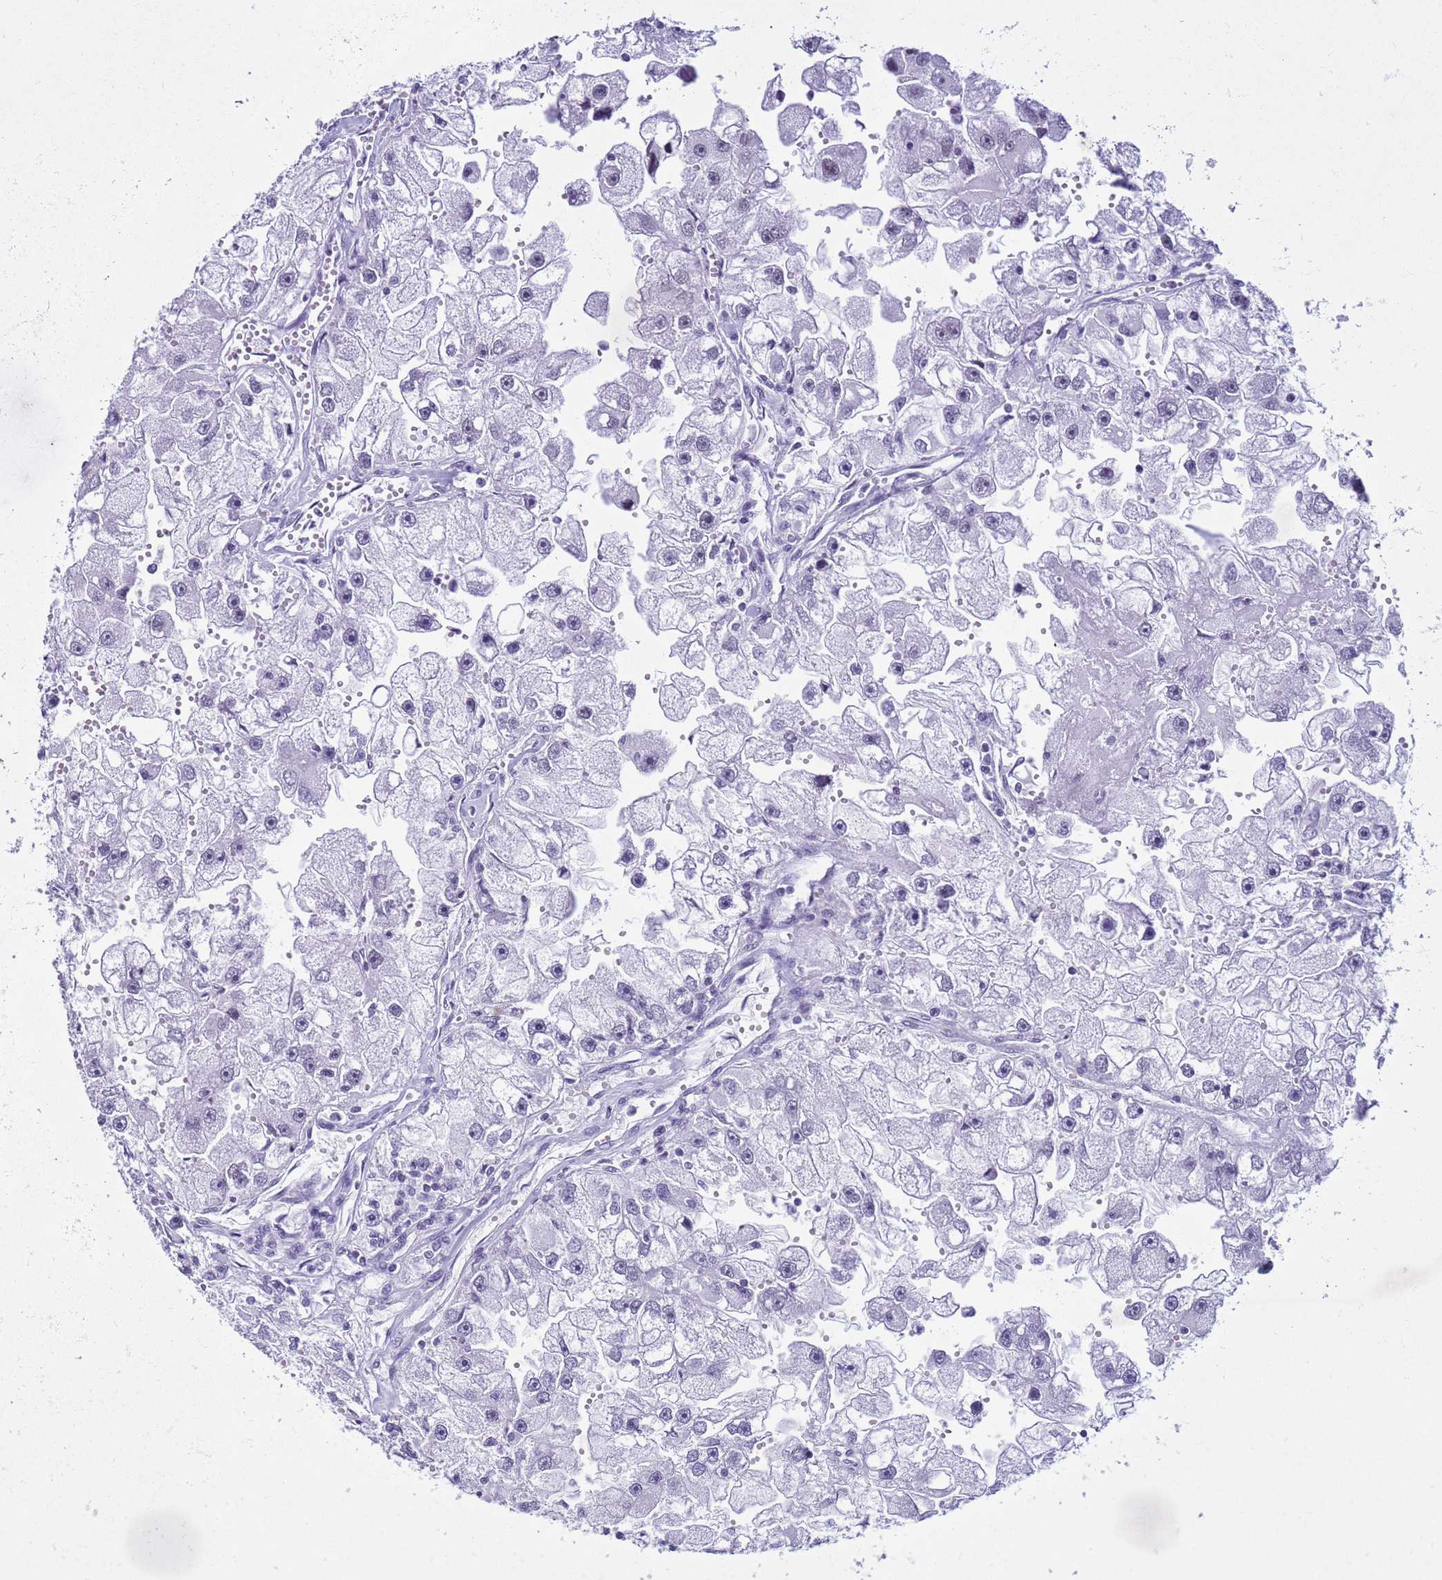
{"staining": {"intensity": "negative", "quantity": "none", "location": "none"}, "tissue": "renal cancer", "cell_type": "Tumor cells", "image_type": "cancer", "snomed": [{"axis": "morphology", "description": "Adenocarcinoma, NOS"}, {"axis": "topography", "description": "Kidney"}], "caption": "Histopathology image shows no significant protein positivity in tumor cells of renal adenocarcinoma. (IHC, brightfield microscopy, high magnification).", "gene": "DHX15", "patient": {"sex": "male", "age": 63}}